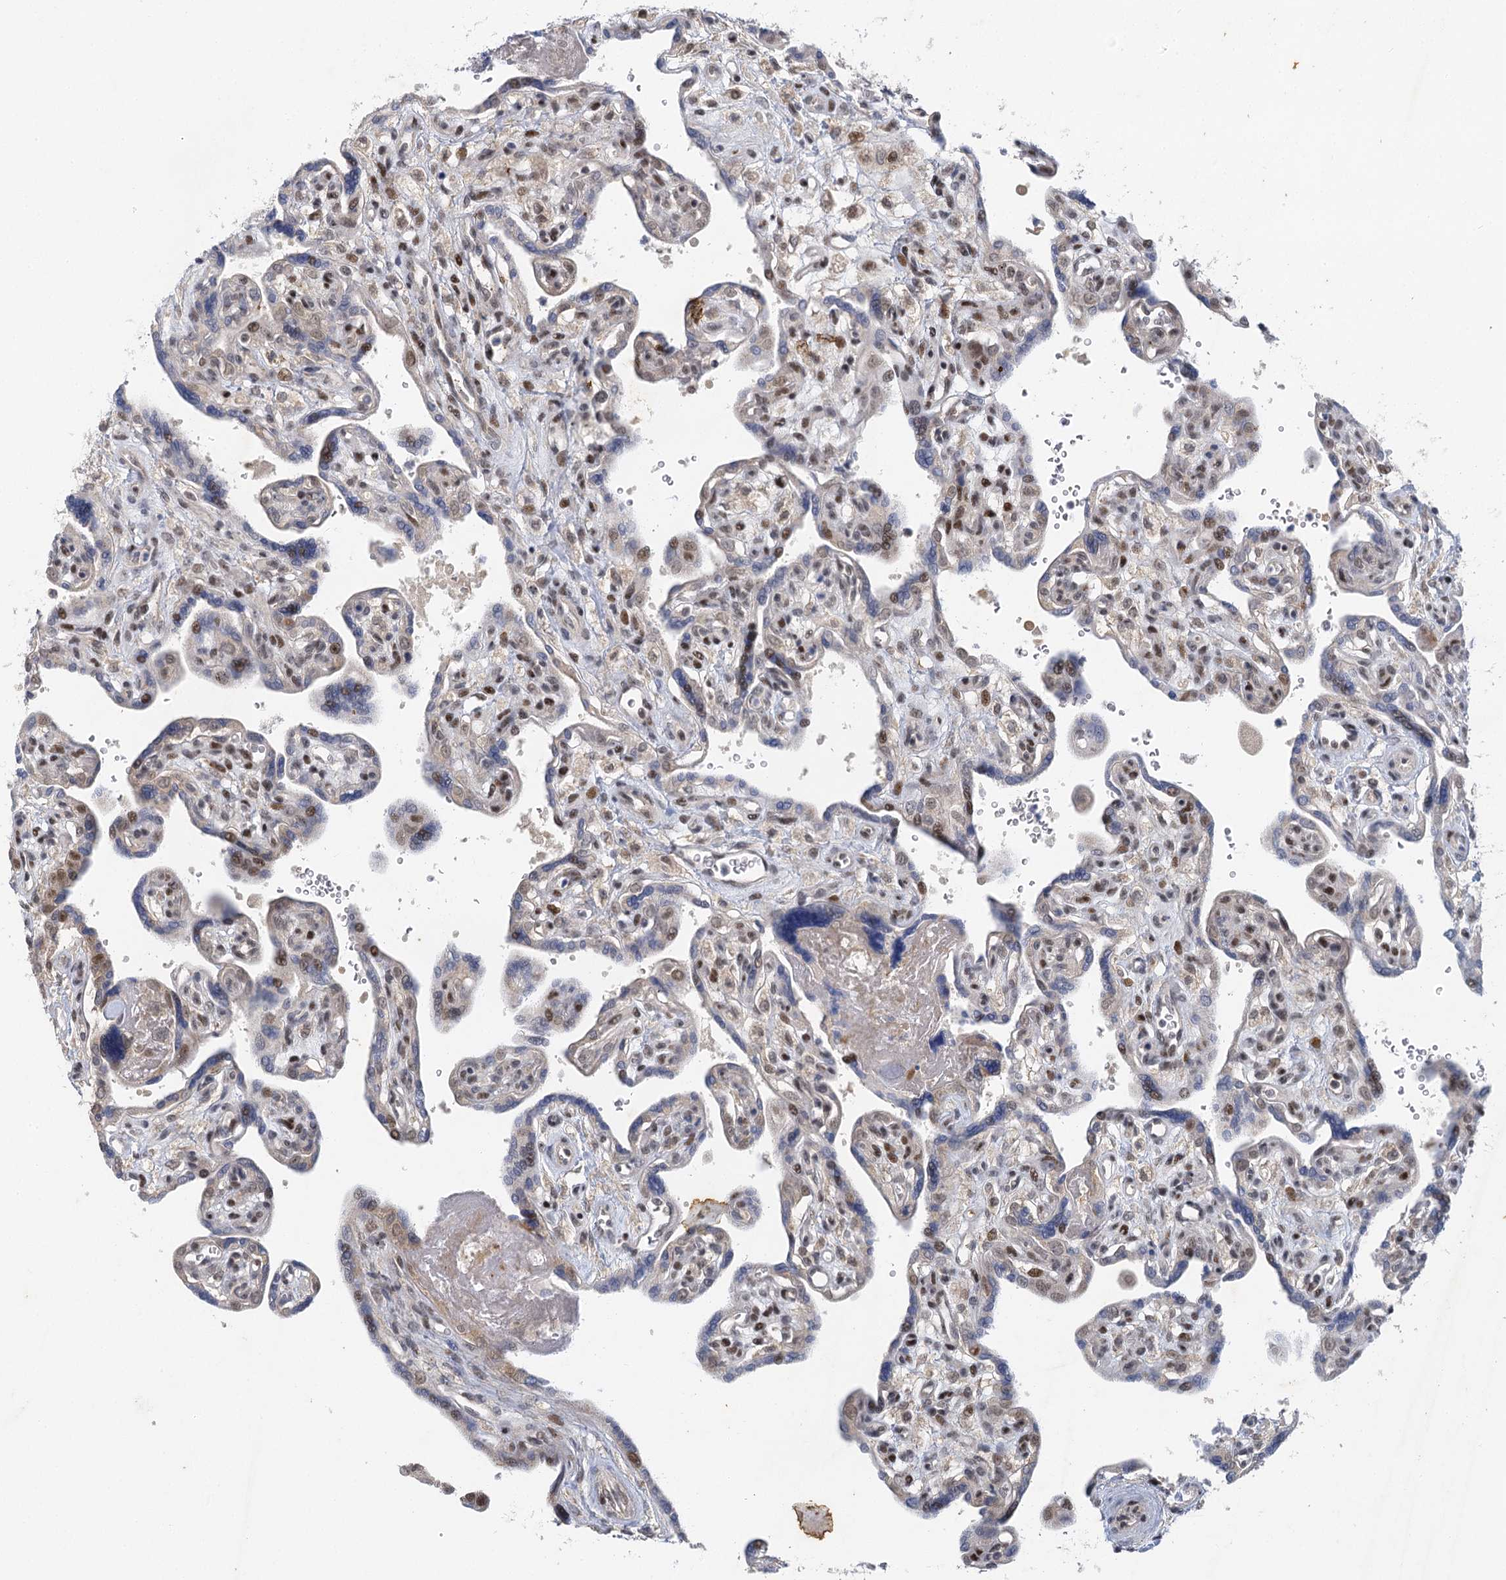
{"staining": {"intensity": "negative", "quantity": "none", "location": "none"}, "tissue": "placenta", "cell_type": "Decidual cells", "image_type": "normal", "snomed": [{"axis": "morphology", "description": "Normal tissue, NOS"}, {"axis": "topography", "description": "Placenta"}], "caption": "Immunohistochemical staining of unremarkable placenta exhibits no significant staining in decidual cells. (Immunohistochemistry (ihc), brightfield microscopy, high magnification).", "gene": "IL11RA", "patient": {"sex": "female", "age": 39}}